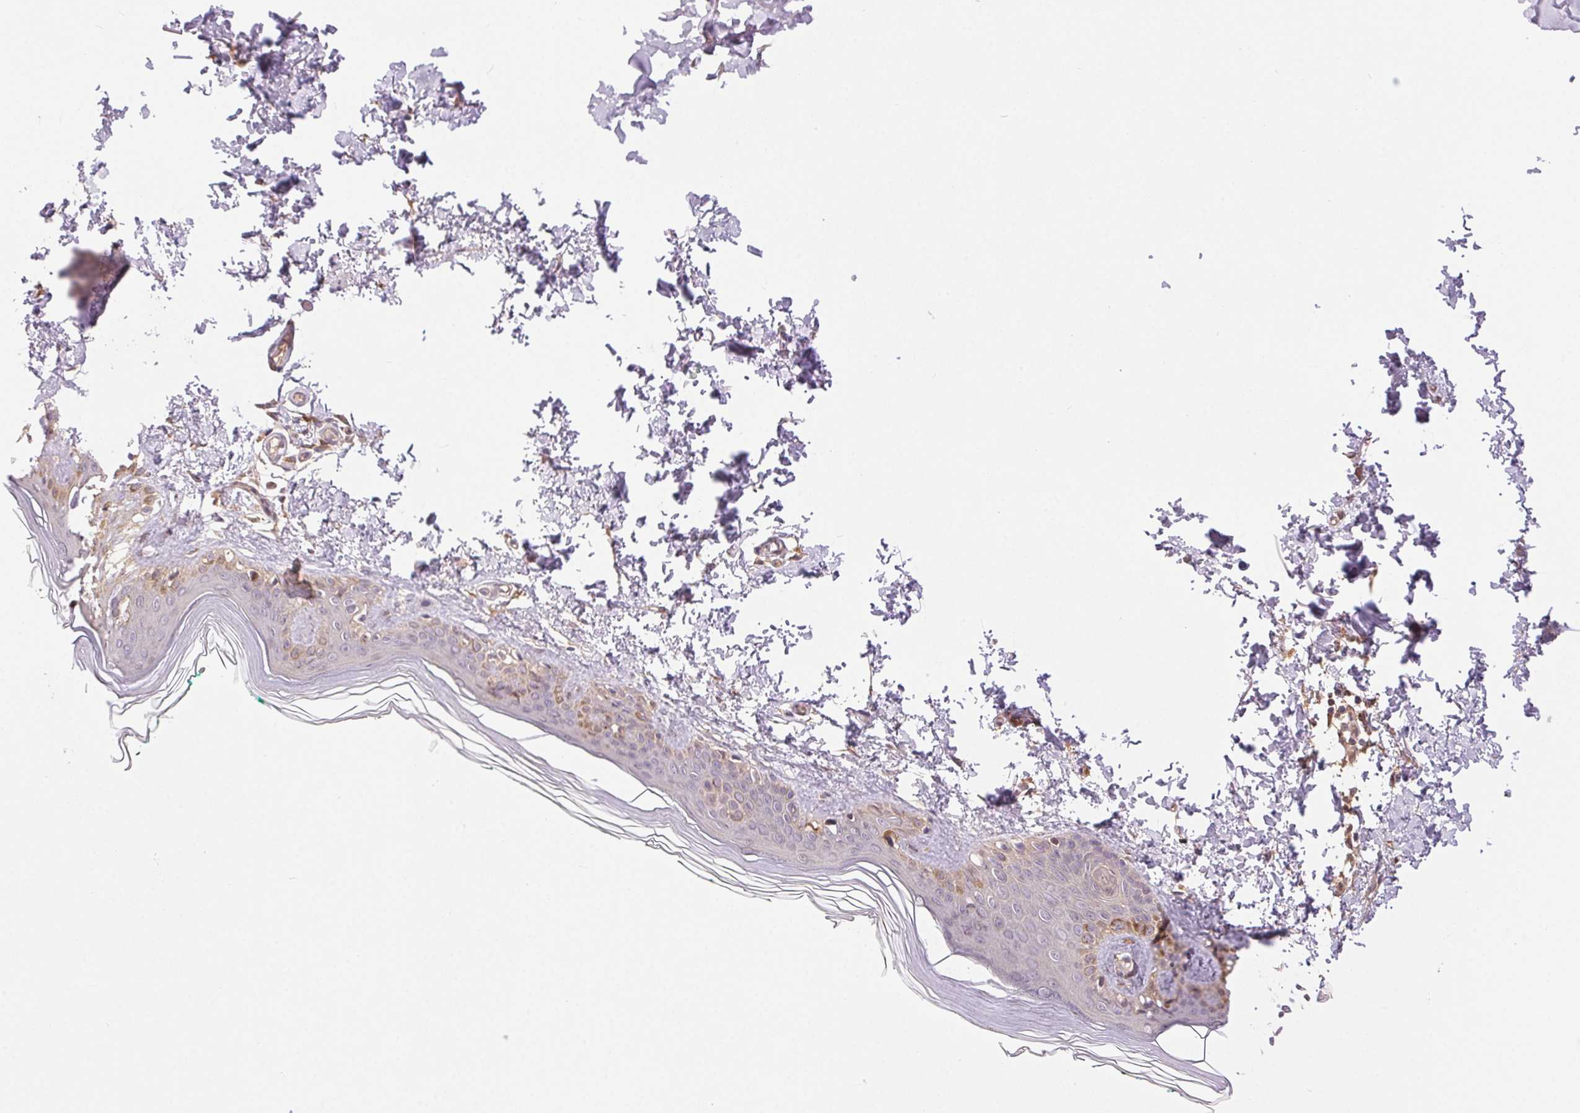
{"staining": {"intensity": "moderate", "quantity": ">75%", "location": "cytoplasmic/membranous"}, "tissue": "skin", "cell_type": "Fibroblasts", "image_type": "normal", "snomed": [{"axis": "morphology", "description": "Normal tissue, NOS"}, {"axis": "topography", "description": "Skin"}, {"axis": "topography", "description": "Peripheral nerve tissue"}], "caption": "Immunohistochemical staining of benign skin exhibits >75% levels of moderate cytoplasmic/membranous protein positivity in approximately >75% of fibroblasts.", "gene": "GDI1", "patient": {"sex": "female", "age": 45}}